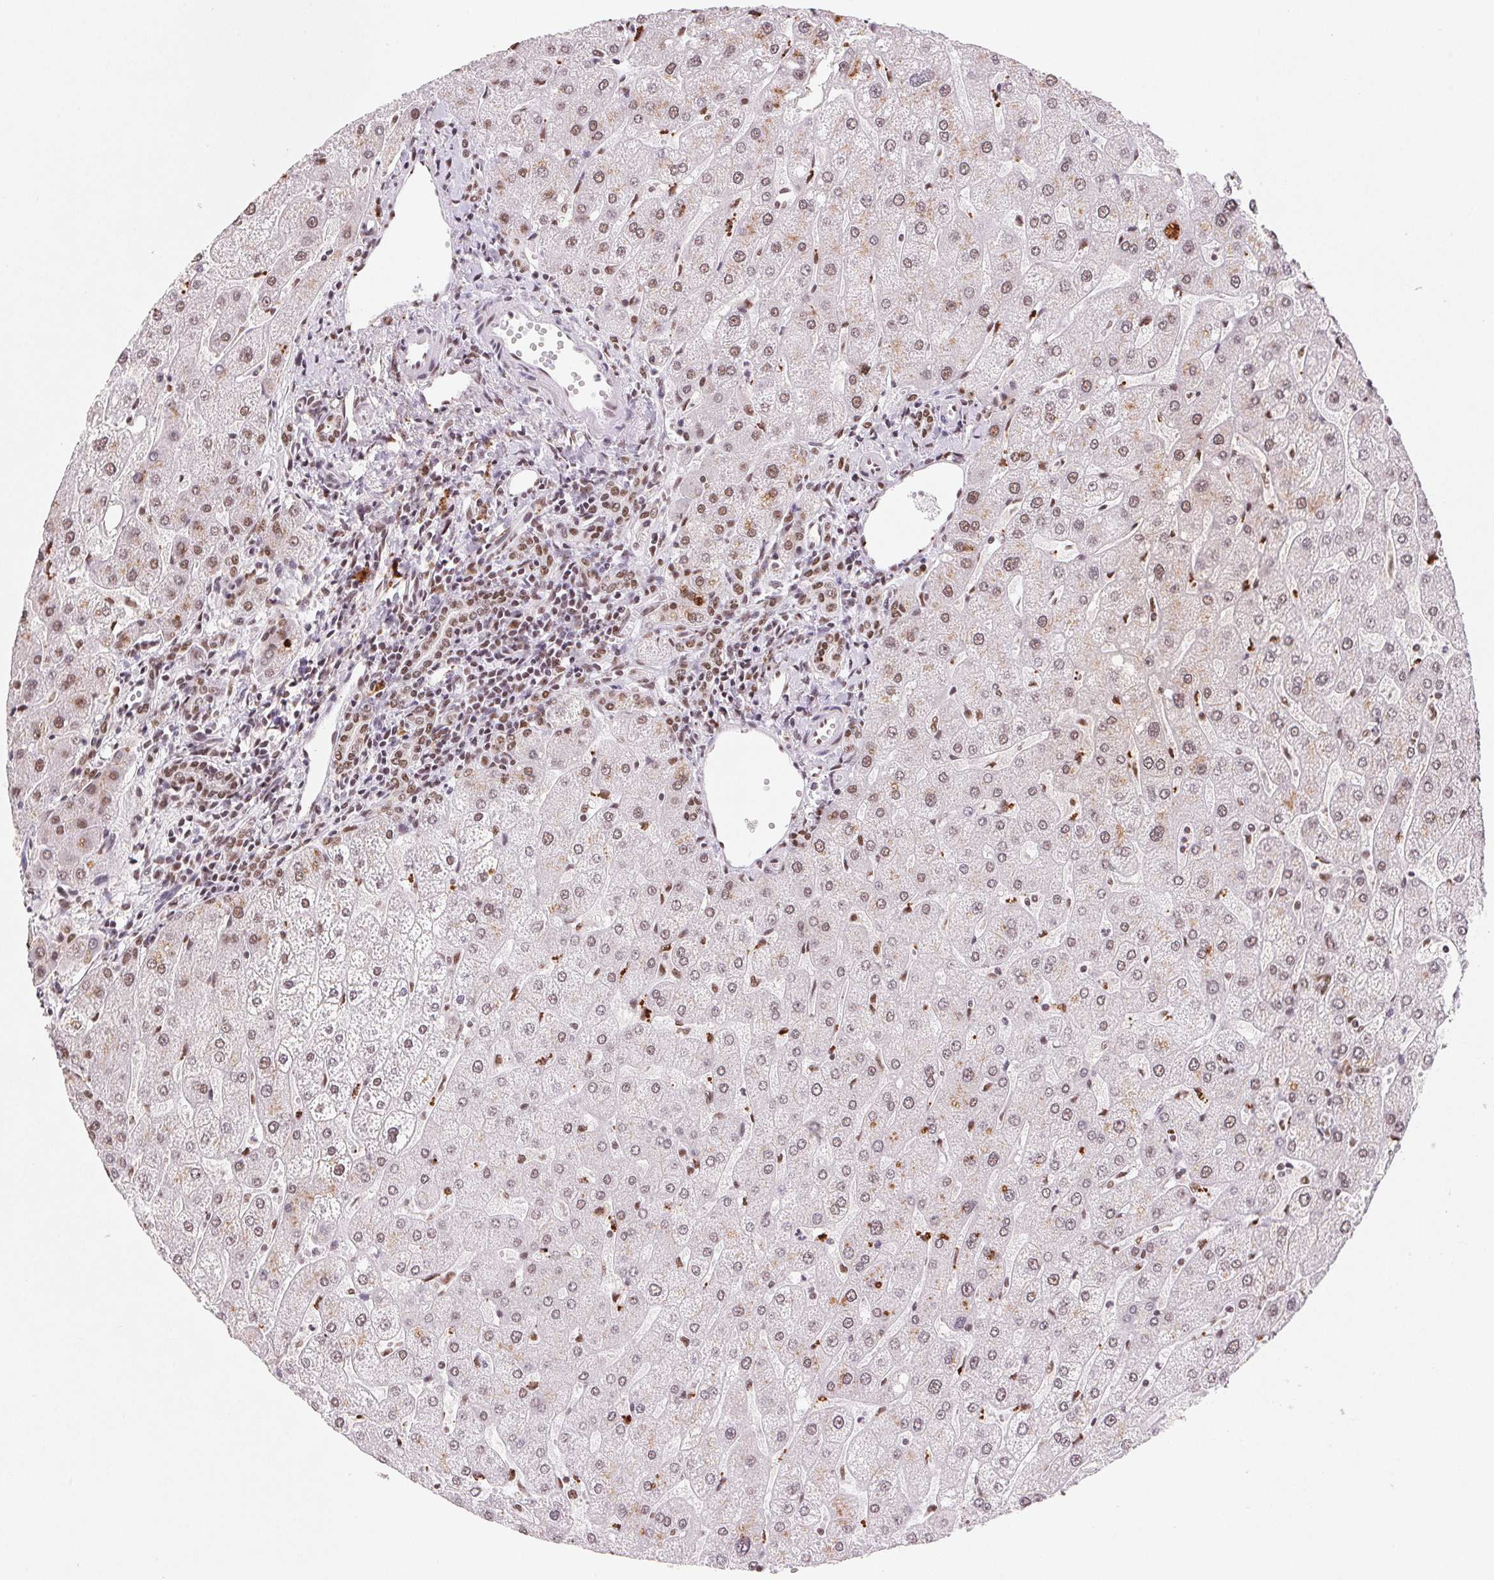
{"staining": {"intensity": "moderate", "quantity": ">75%", "location": "nuclear"}, "tissue": "liver", "cell_type": "Cholangiocytes", "image_type": "normal", "snomed": [{"axis": "morphology", "description": "Normal tissue, NOS"}, {"axis": "topography", "description": "Liver"}], "caption": "The image demonstrates staining of unremarkable liver, revealing moderate nuclear protein positivity (brown color) within cholangiocytes. The protein of interest is shown in brown color, while the nuclei are stained blue.", "gene": "SNRPG", "patient": {"sex": "male", "age": 67}}